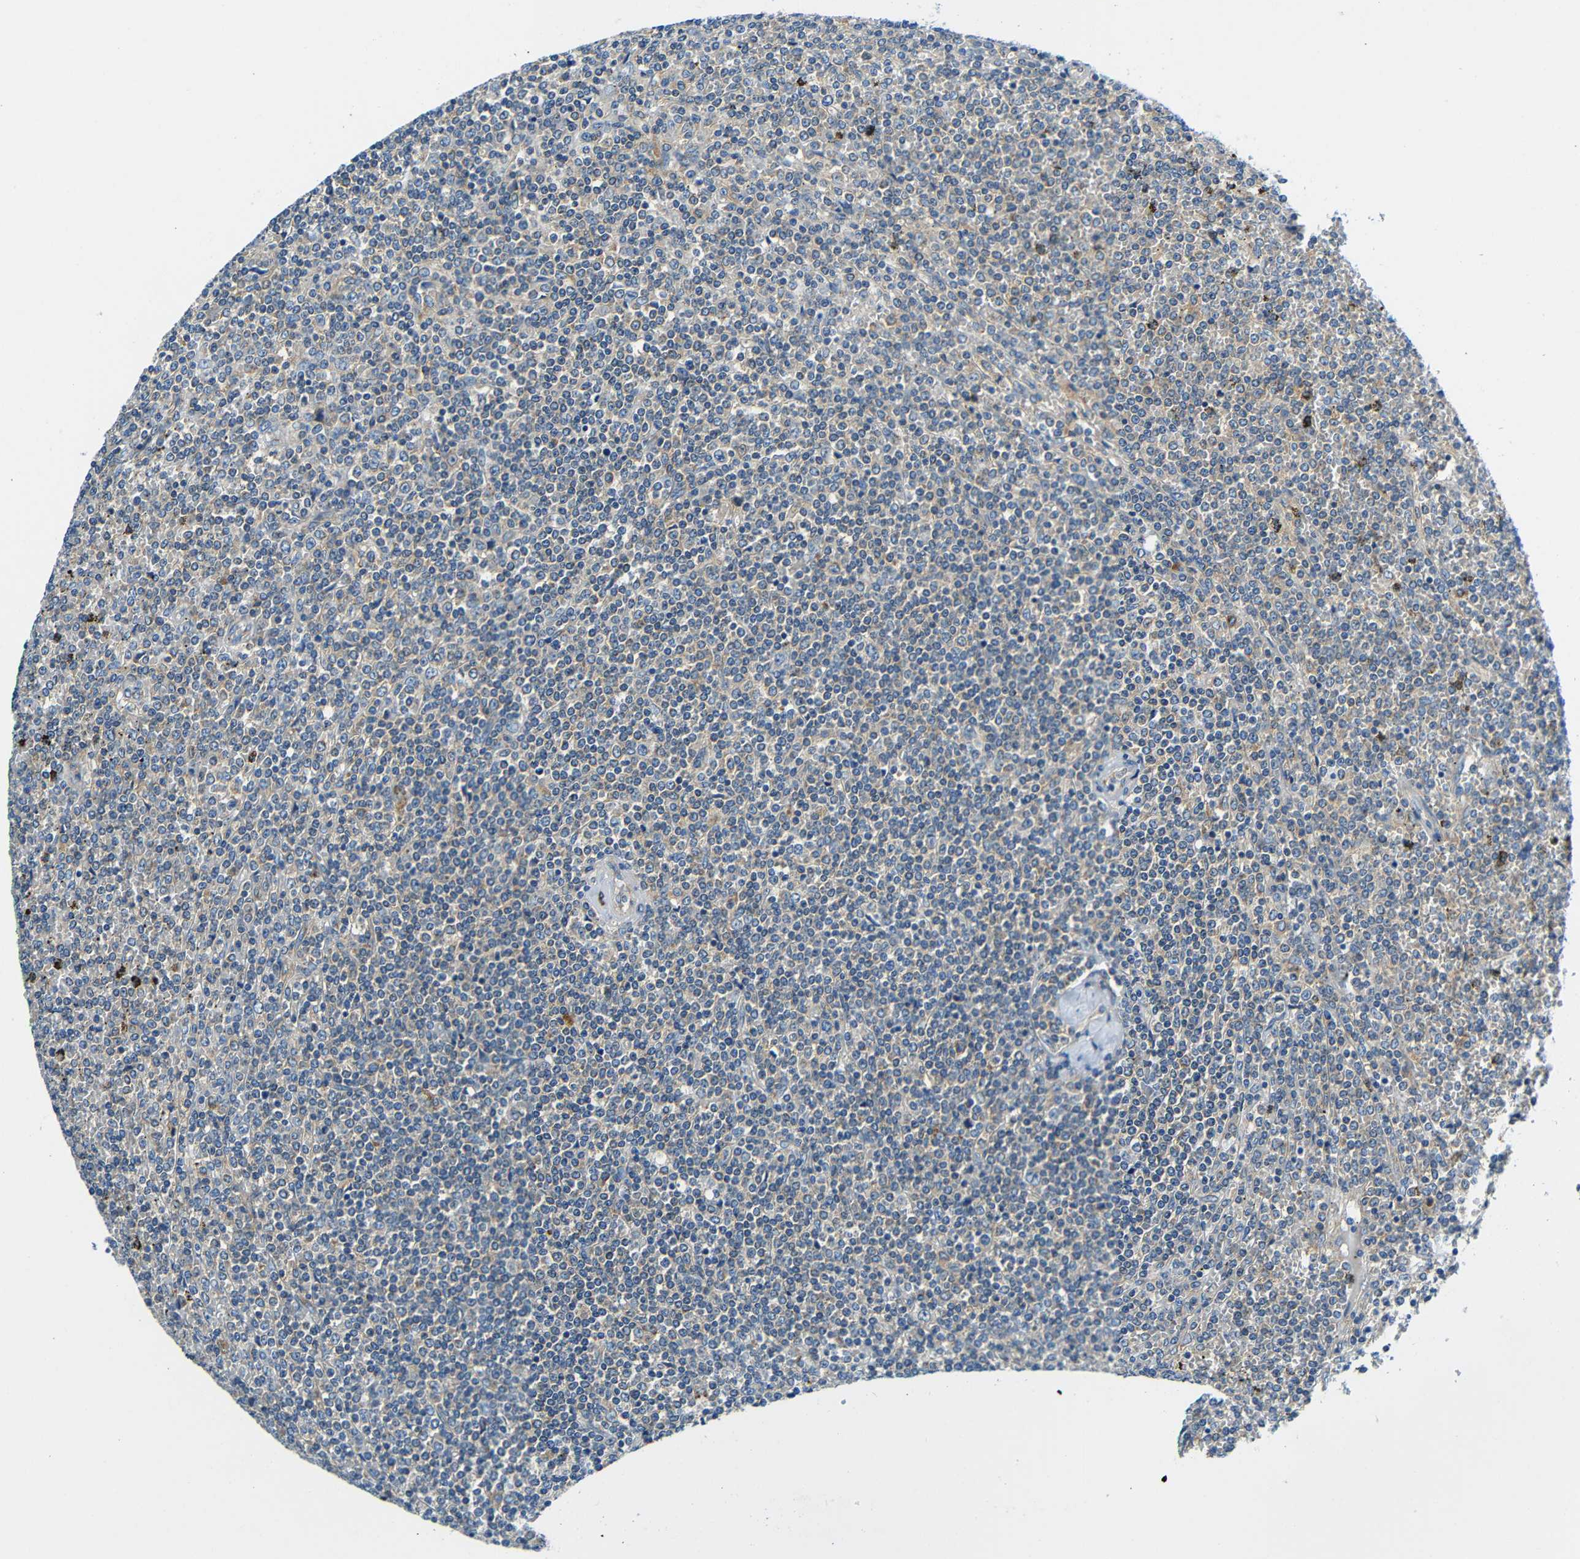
{"staining": {"intensity": "negative", "quantity": "none", "location": "none"}, "tissue": "lymphoma", "cell_type": "Tumor cells", "image_type": "cancer", "snomed": [{"axis": "morphology", "description": "Malignant lymphoma, non-Hodgkin's type, Low grade"}, {"axis": "topography", "description": "Spleen"}], "caption": "Immunohistochemical staining of human malignant lymphoma, non-Hodgkin's type (low-grade) reveals no significant expression in tumor cells.", "gene": "USO1", "patient": {"sex": "female", "age": 19}}